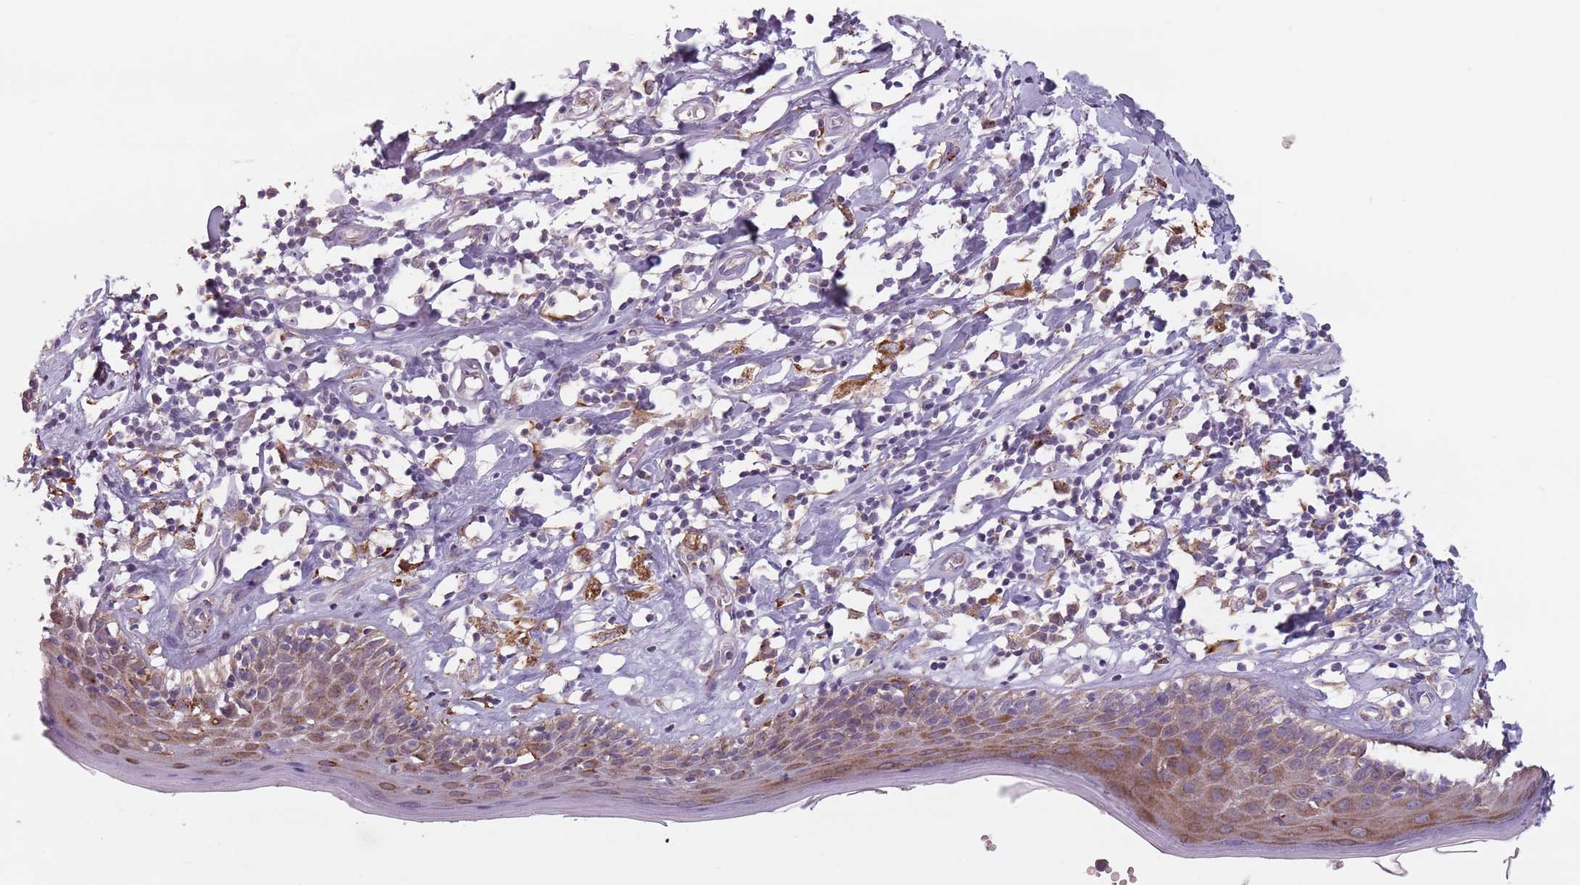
{"staining": {"intensity": "moderate", "quantity": "25%-75%", "location": "cytoplasmic/membranous"}, "tissue": "skin", "cell_type": "Epidermal cells", "image_type": "normal", "snomed": [{"axis": "morphology", "description": "Normal tissue, NOS"}, {"axis": "topography", "description": "Adipose tissue"}, {"axis": "topography", "description": "Vascular tissue"}, {"axis": "topography", "description": "Vulva"}, {"axis": "topography", "description": "Peripheral nerve tissue"}], "caption": "A histopathology image showing moderate cytoplasmic/membranous expression in approximately 25%-75% of epidermal cells in unremarkable skin, as visualized by brown immunohistochemical staining.", "gene": "RPS9", "patient": {"sex": "female", "age": 86}}